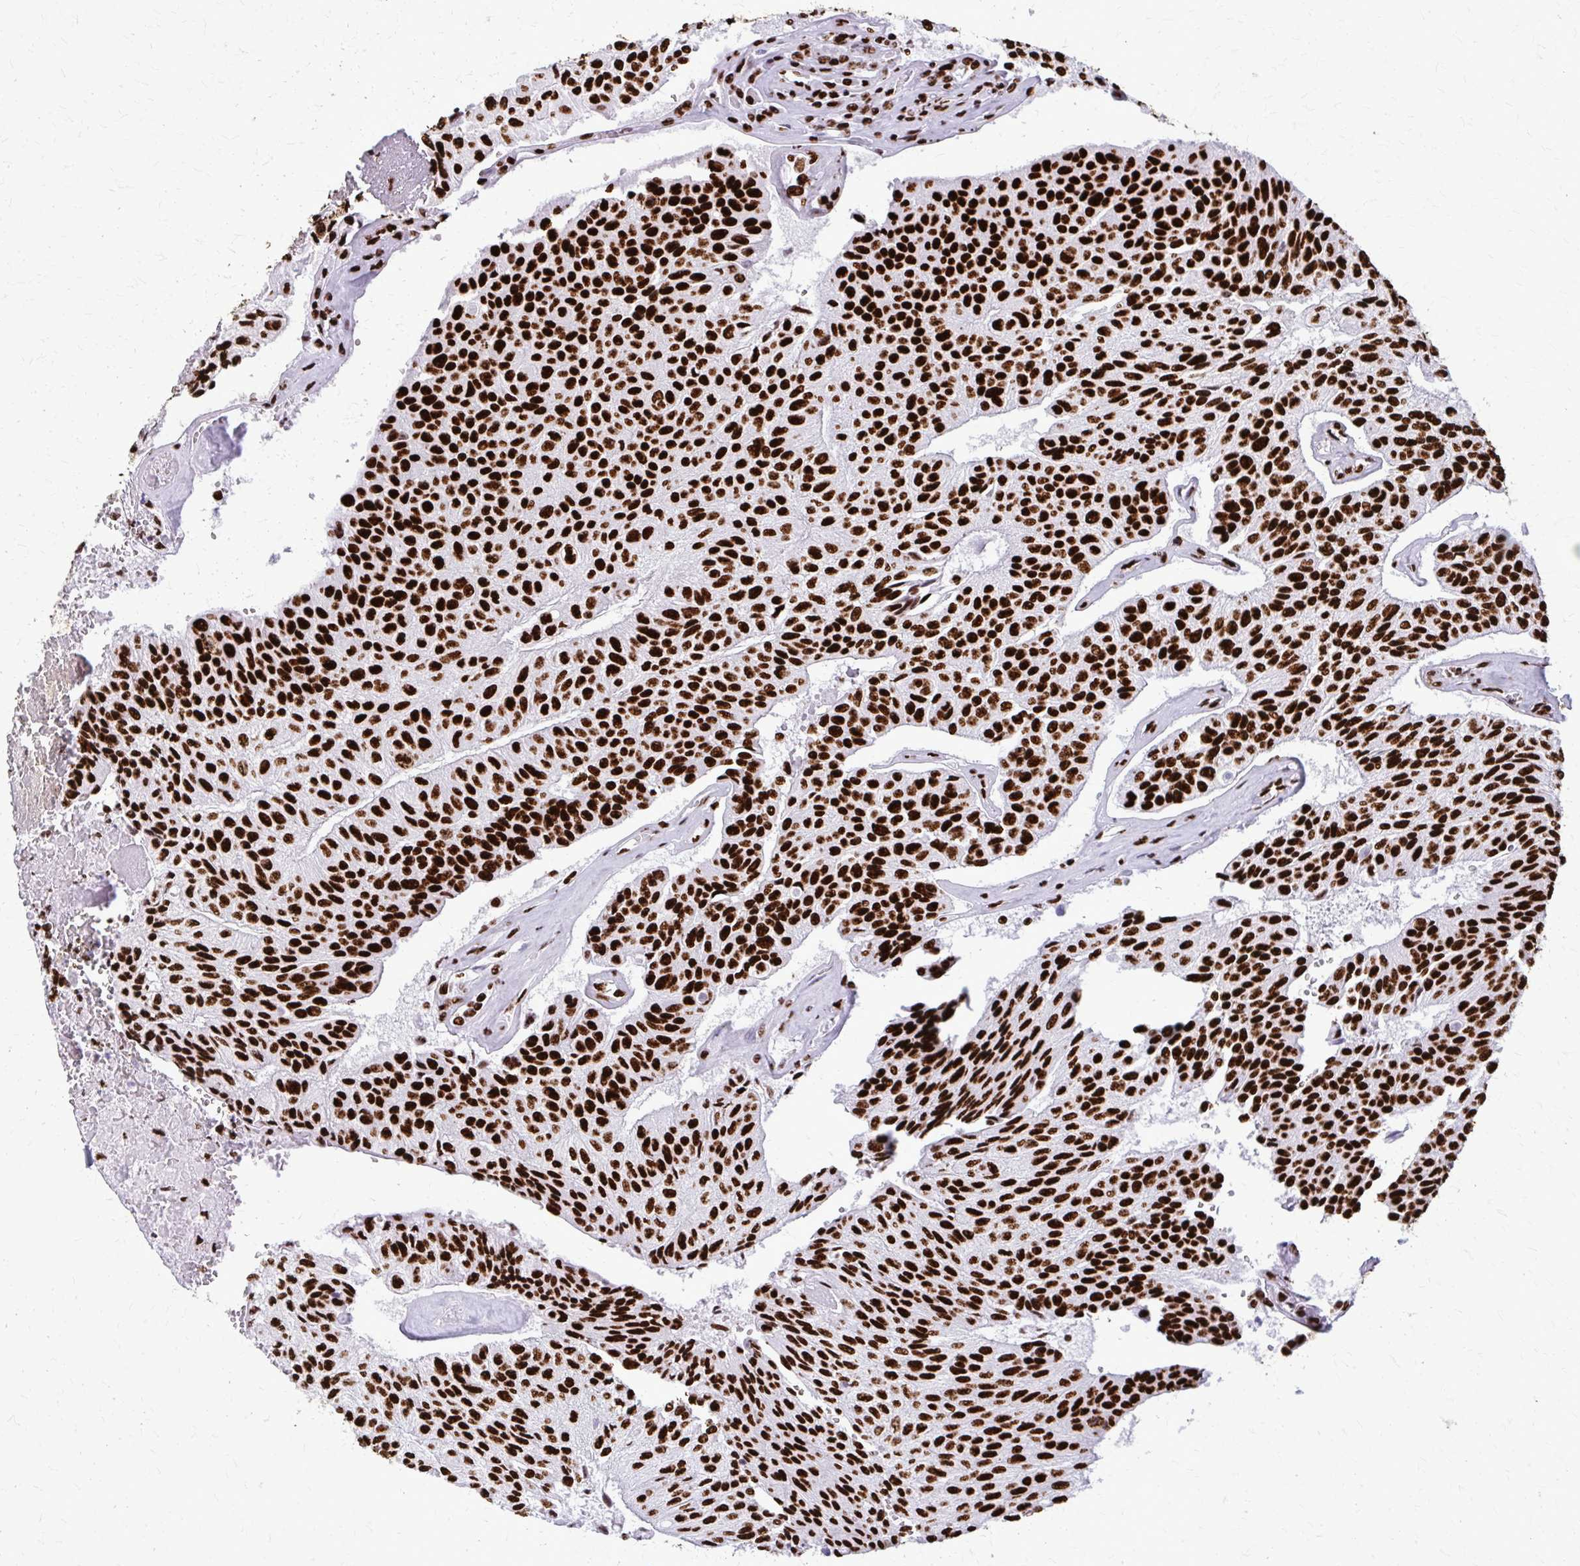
{"staining": {"intensity": "strong", "quantity": ">75%", "location": "nuclear"}, "tissue": "urothelial cancer", "cell_type": "Tumor cells", "image_type": "cancer", "snomed": [{"axis": "morphology", "description": "Urothelial carcinoma, High grade"}, {"axis": "topography", "description": "Urinary bladder"}], "caption": "This histopathology image demonstrates urothelial cancer stained with IHC to label a protein in brown. The nuclear of tumor cells show strong positivity for the protein. Nuclei are counter-stained blue.", "gene": "SFPQ", "patient": {"sex": "male", "age": 66}}